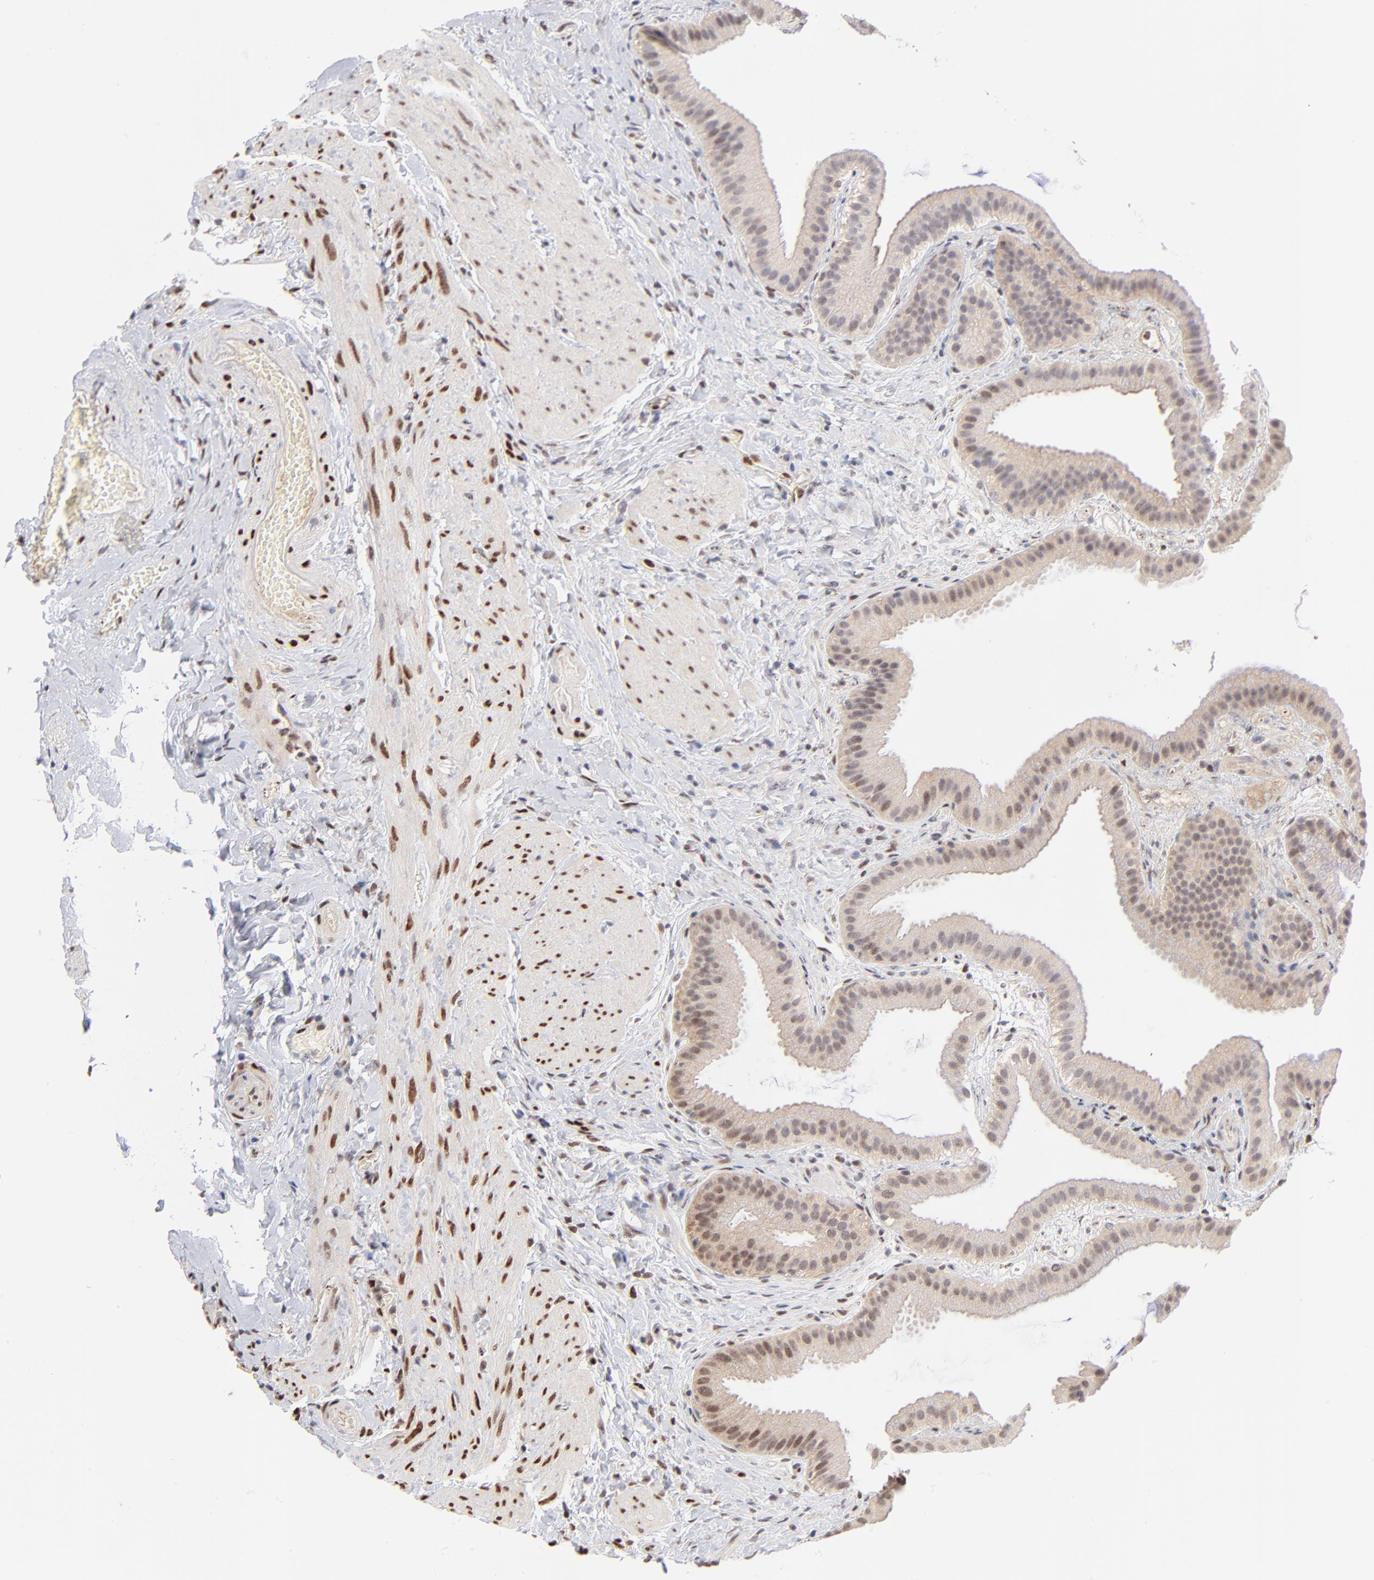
{"staining": {"intensity": "moderate", "quantity": "25%-75%", "location": "nuclear"}, "tissue": "gallbladder", "cell_type": "Glandular cells", "image_type": "normal", "snomed": [{"axis": "morphology", "description": "Normal tissue, NOS"}, {"axis": "topography", "description": "Gallbladder"}], "caption": "Gallbladder was stained to show a protein in brown. There is medium levels of moderate nuclear staining in approximately 25%-75% of glandular cells. (DAB IHC, brown staining for protein, blue staining for nuclei).", "gene": "STAT3", "patient": {"sex": "female", "age": 63}}